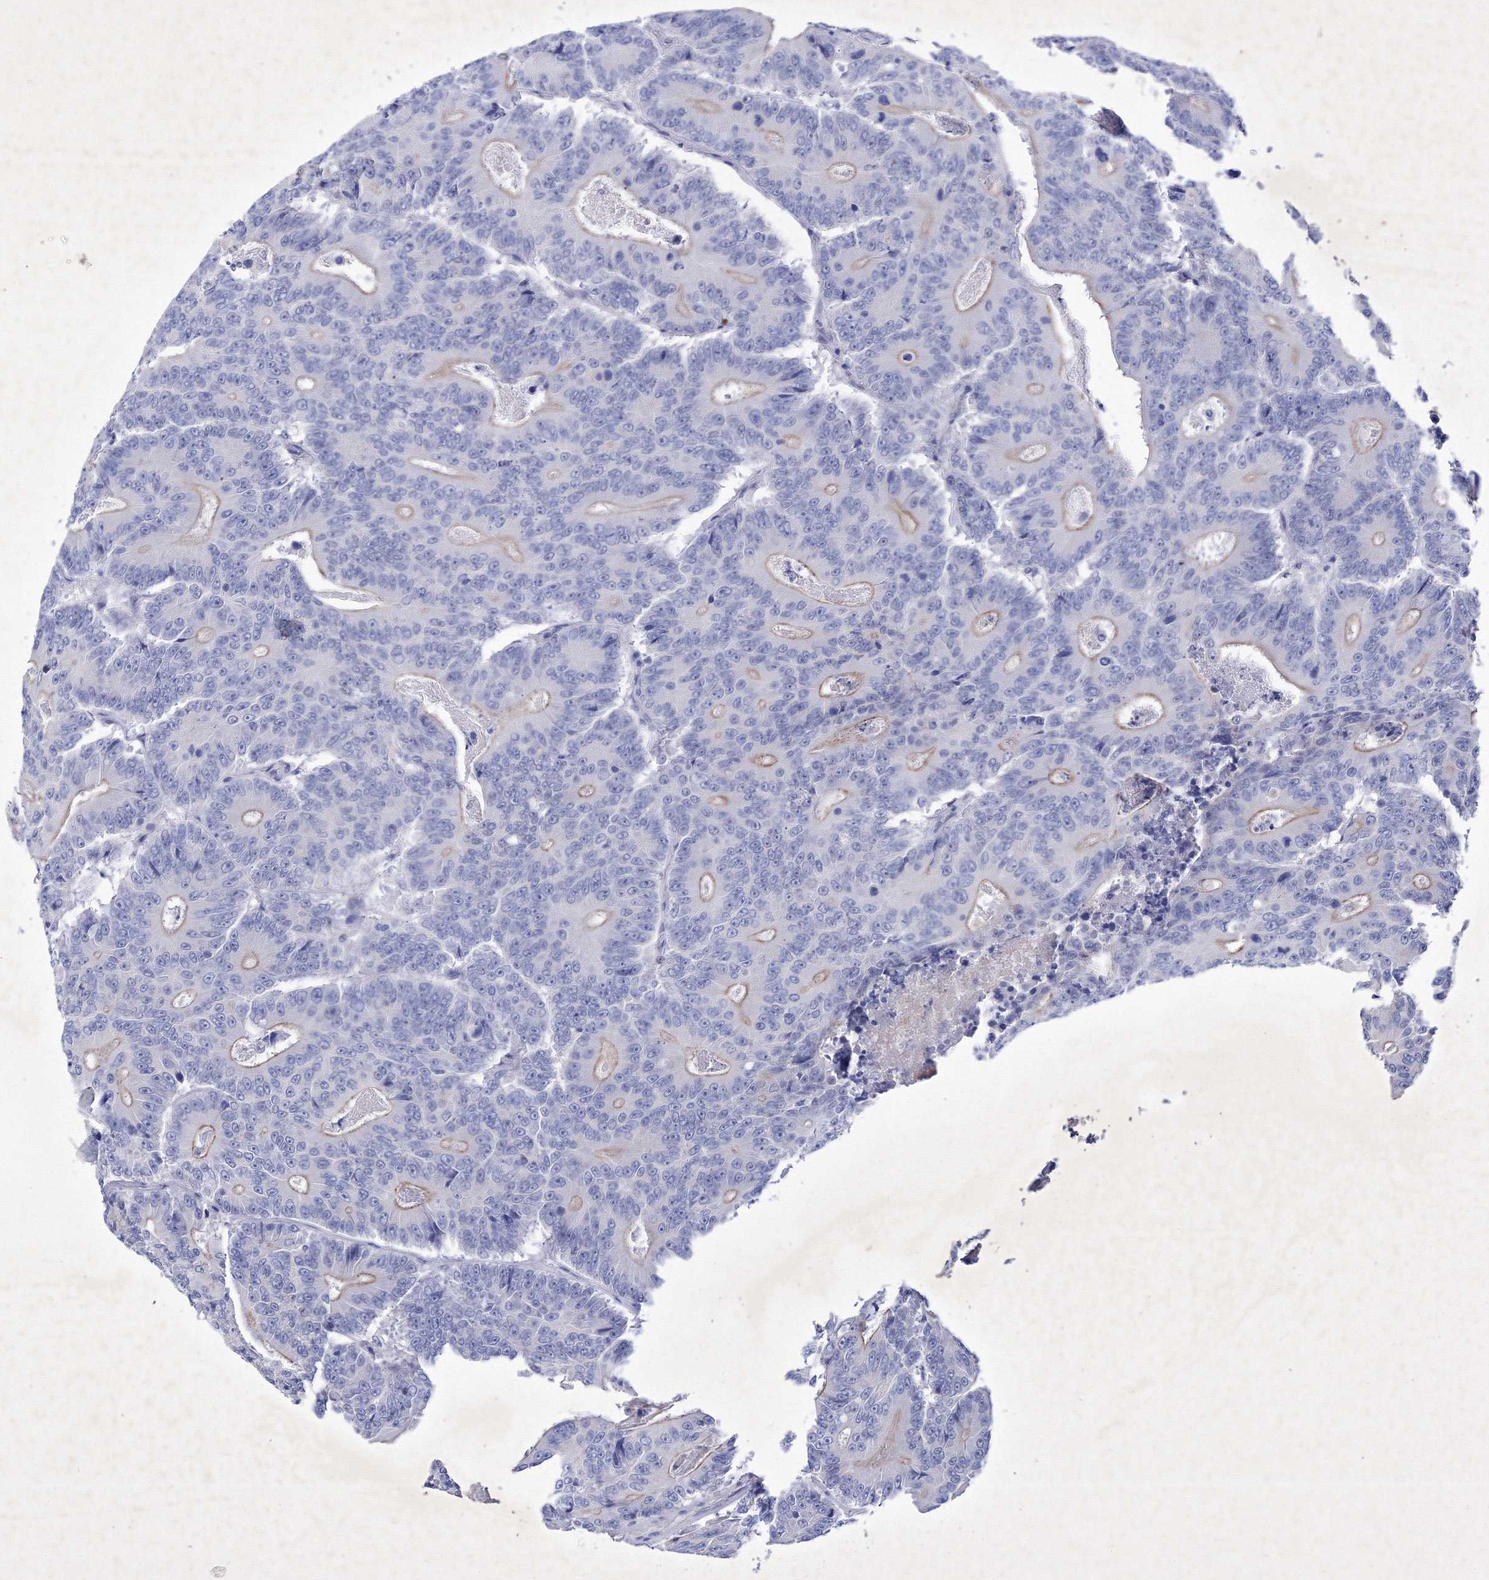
{"staining": {"intensity": "negative", "quantity": "none", "location": "none"}, "tissue": "colorectal cancer", "cell_type": "Tumor cells", "image_type": "cancer", "snomed": [{"axis": "morphology", "description": "Adenocarcinoma, NOS"}, {"axis": "topography", "description": "Colon"}], "caption": "Immunohistochemistry (IHC) of human adenocarcinoma (colorectal) reveals no staining in tumor cells. (DAB immunohistochemistry with hematoxylin counter stain).", "gene": "GPN1", "patient": {"sex": "male", "age": 83}}